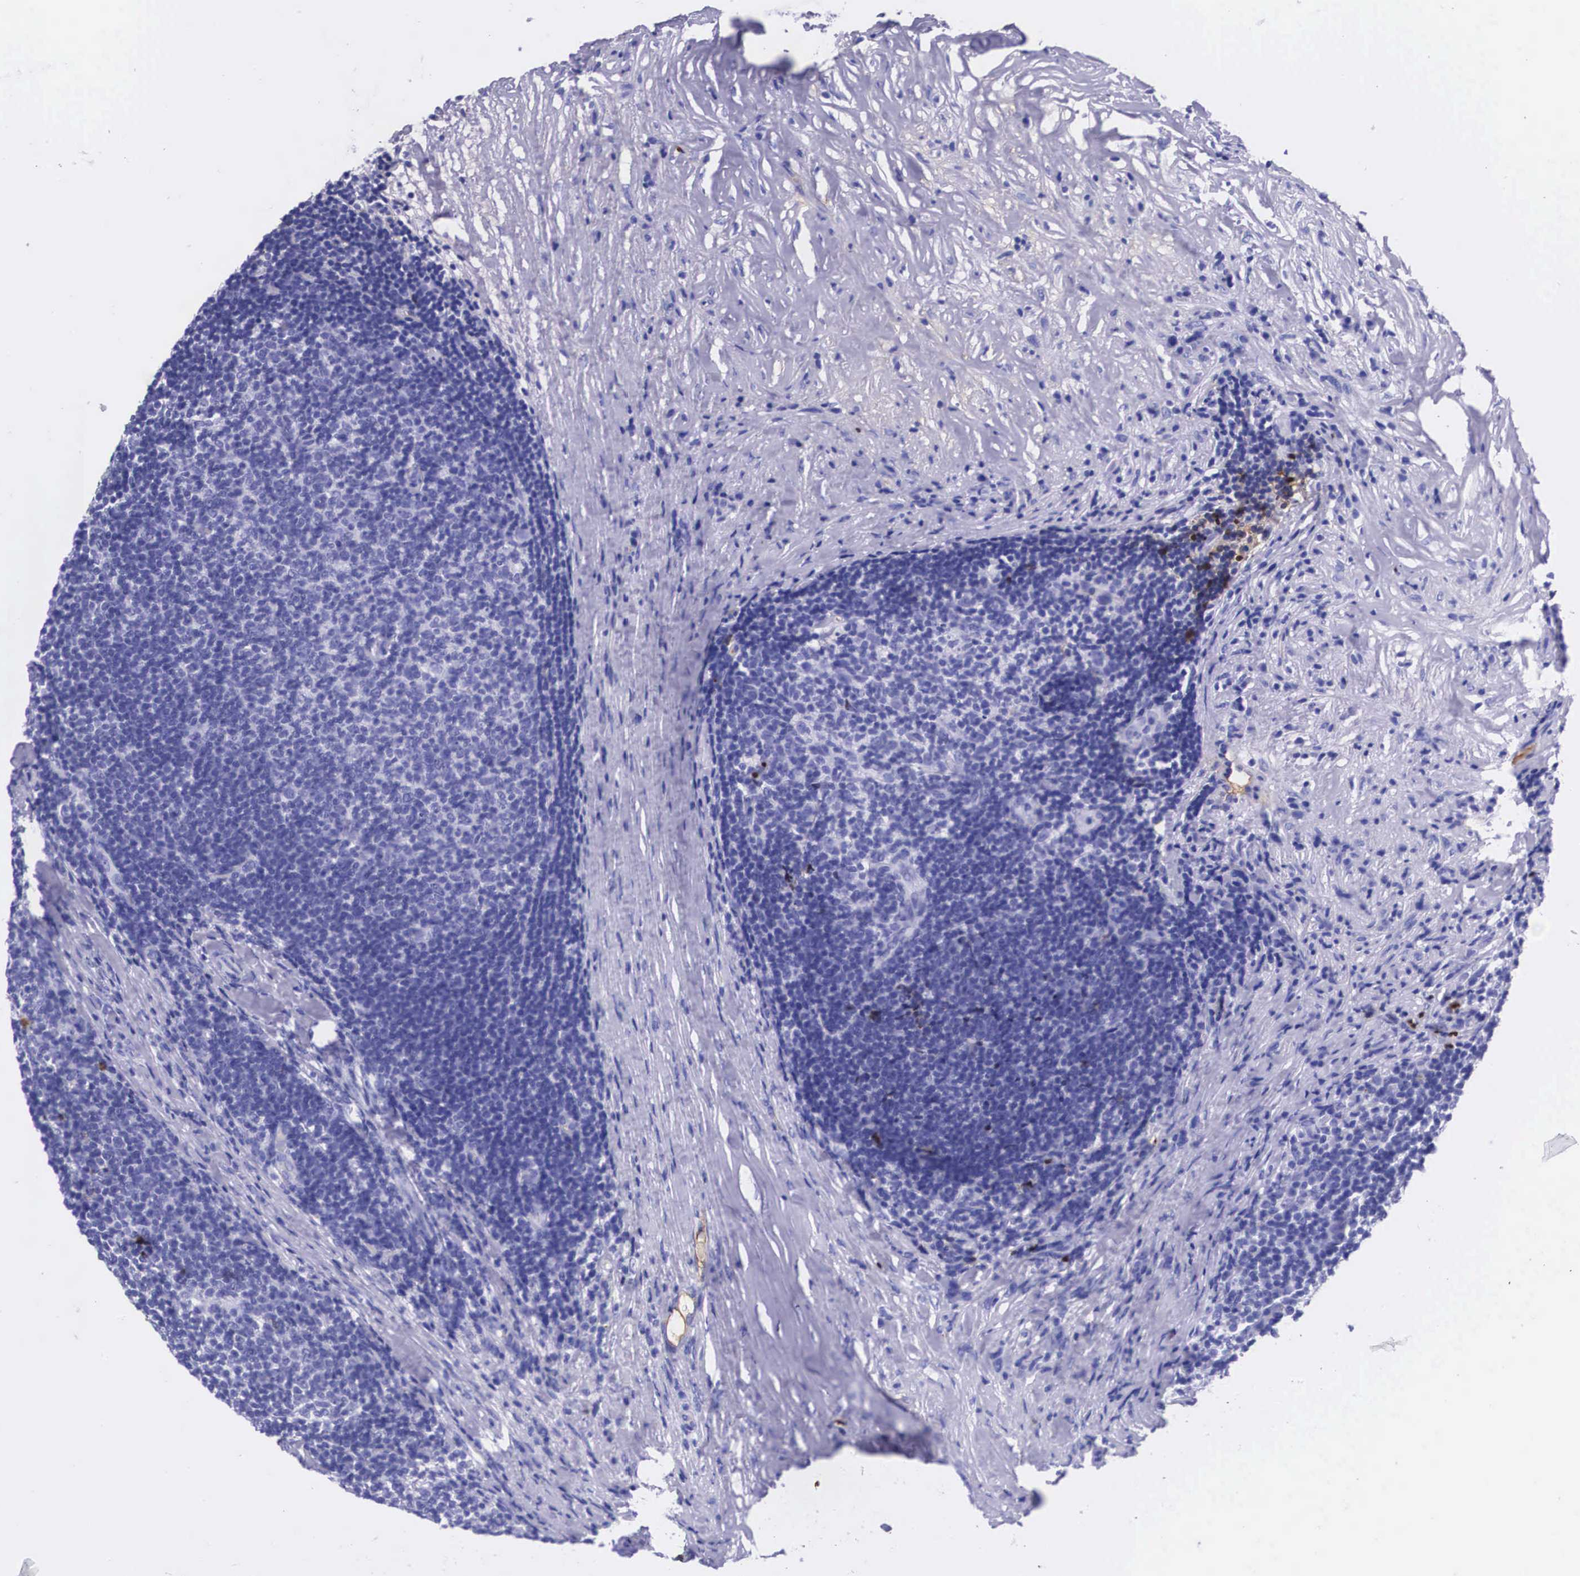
{"staining": {"intensity": "negative", "quantity": "none", "location": "none"}, "tissue": "lymphoma", "cell_type": "Tumor cells", "image_type": "cancer", "snomed": [{"axis": "morphology", "description": "Malignant lymphoma, non-Hodgkin's type, Low grade"}, {"axis": "topography", "description": "Lymph node"}], "caption": "The histopathology image reveals no staining of tumor cells in lymphoma.", "gene": "PLG", "patient": {"sex": "male", "age": 74}}